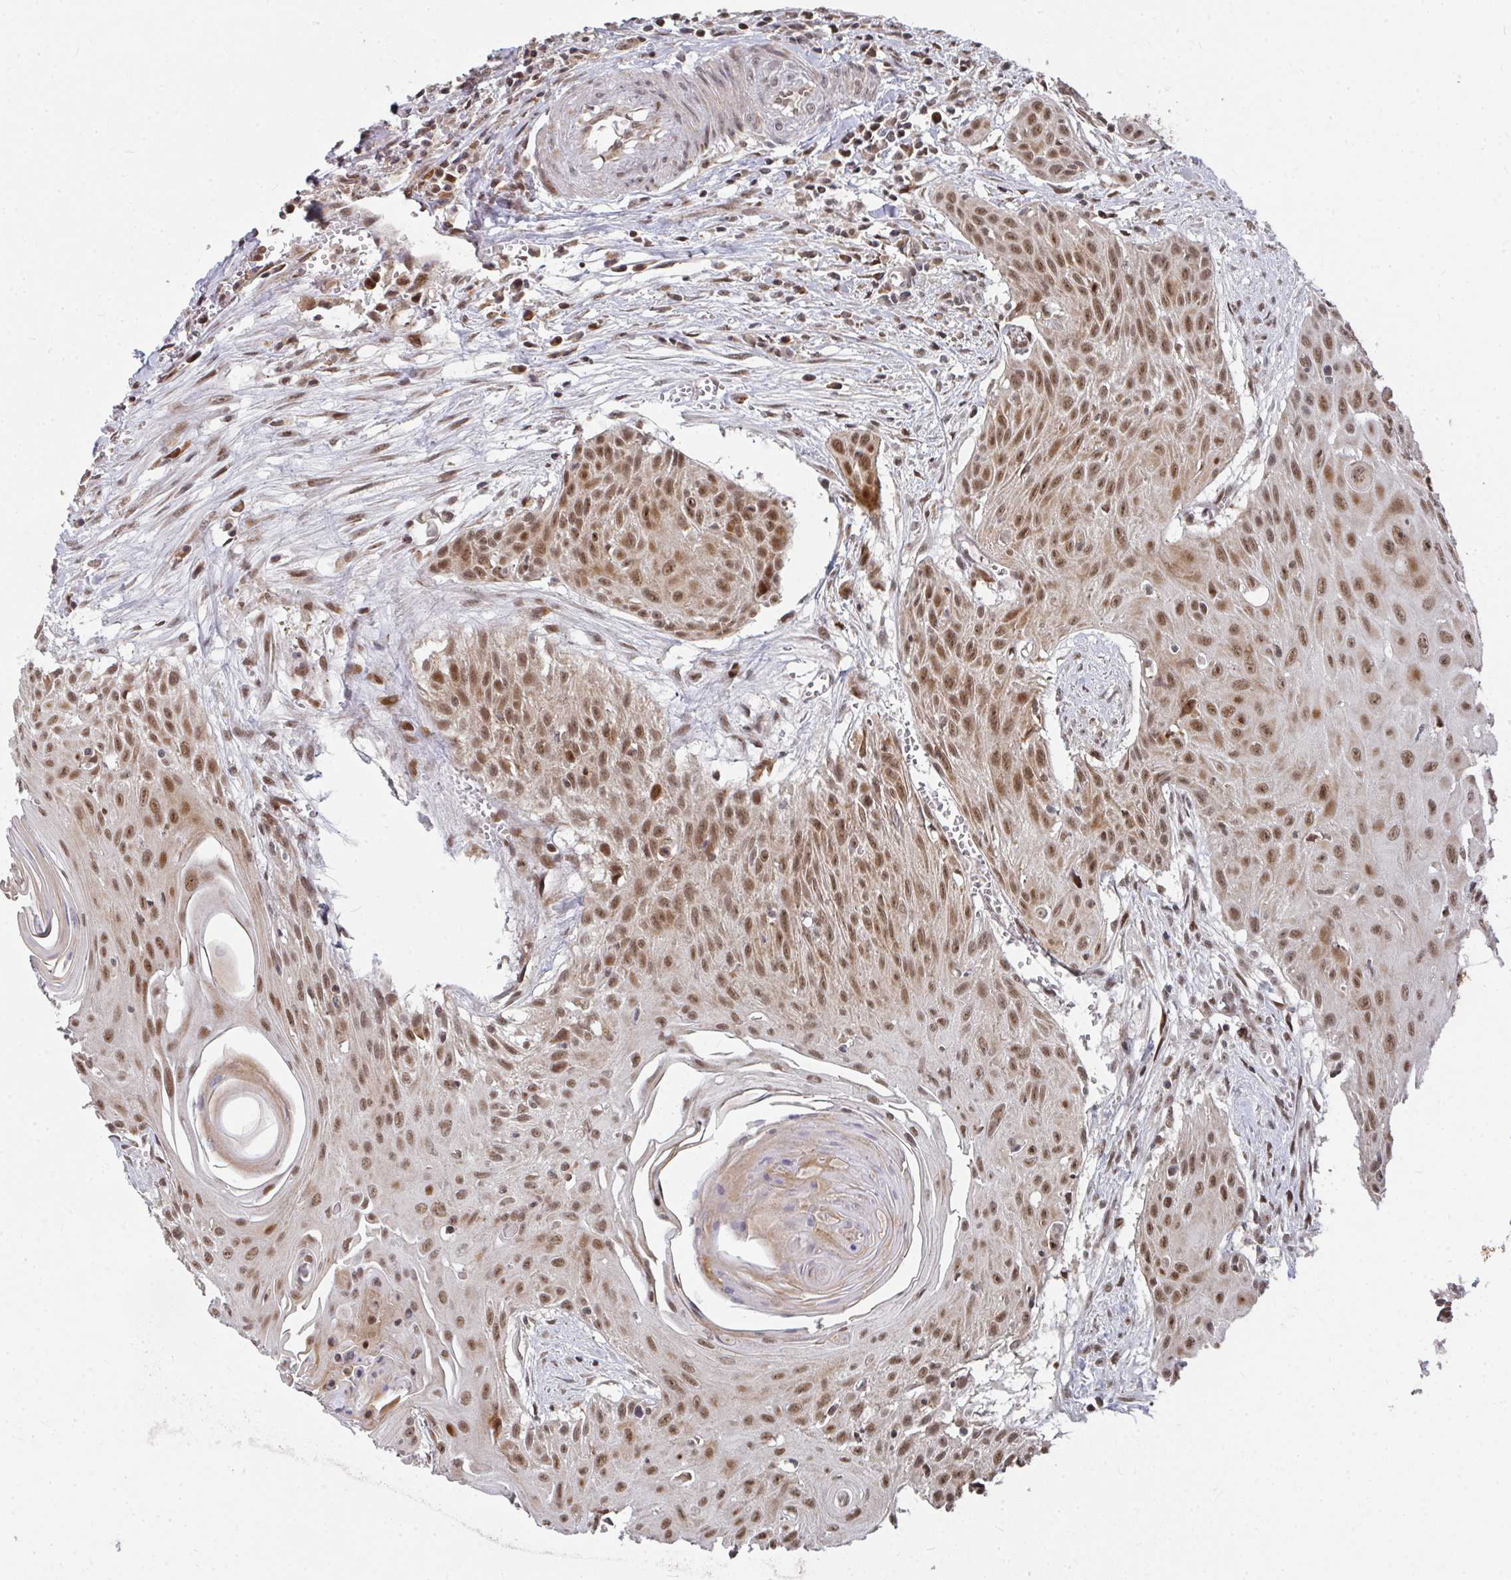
{"staining": {"intensity": "moderate", "quantity": ">75%", "location": "nuclear"}, "tissue": "head and neck cancer", "cell_type": "Tumor cells", "image_type": "cancer", "snomed": [{"axis": "morphology", "description": "Squamous cell carcinoma, NOS"}, {"axis": "topography", "description": "Lymph node"}, {"axis": "topography", "description": "Salivary gland"}, {"axis": "topography", "description": "Head-Neck"}], "caption": "Protein staining displays moderate nuclear expression in approximately >75% of tumor cells in squamous cell carcinoma (head and neck). (DAB (3,3'-diaminobenzidine) IHC with brightfield microscopy, high magnification).", "gene": "RBBP5", "patient": {"sex": "female", "age": 74}}